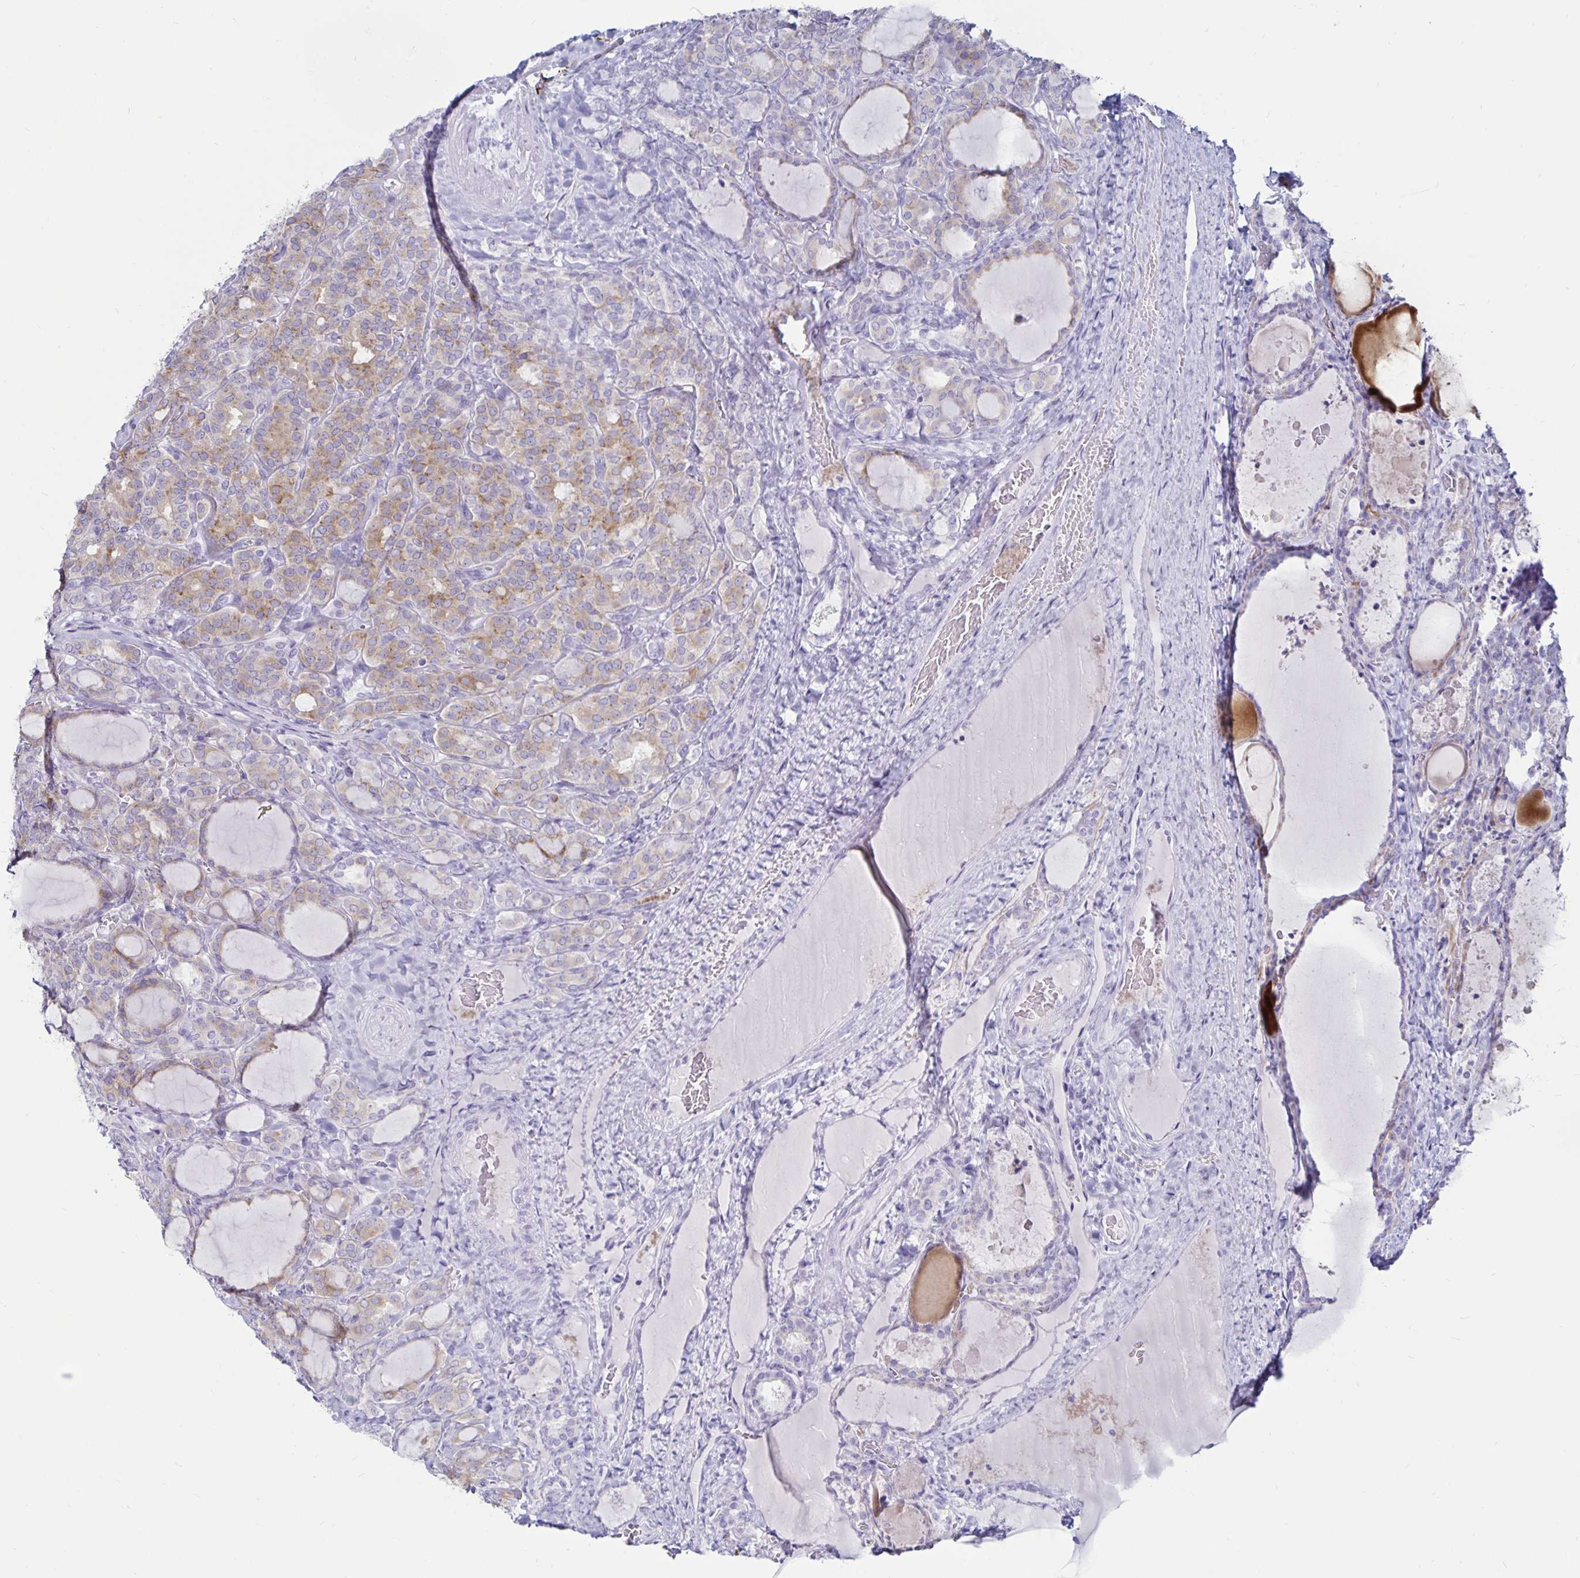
{"staining": {"intensity": "weak", "quantity": "25%-75%", "location": "cytoplasmic/membranous"}, "tissue": "thyroid cancer", "cell_type": "Tumor cells", "image_type": "cancer", "snomed": [{"axis": "morphology", "description": "Normal tissue, NOS"}, {"axis": "morphology", "description": "Follicular adenoma carcinoma, NOS"}, {"axis": "topography", "description": "Thyroid gland"}], "caption": "Brown immunohistochemical staining in follicular adenoma carcinoma (thyroid) shows weak cytoplasmic/membranous positivity in approximately 25%-75% of tumor cells. (Stains: DAB (3,3'-diaminobenzidine) in brown, nuclei in blue, Microscopy: brightfield microscopy at high magnification).", "gene": "TIMP1", "patient": {"sex": "female", "age": 31}}